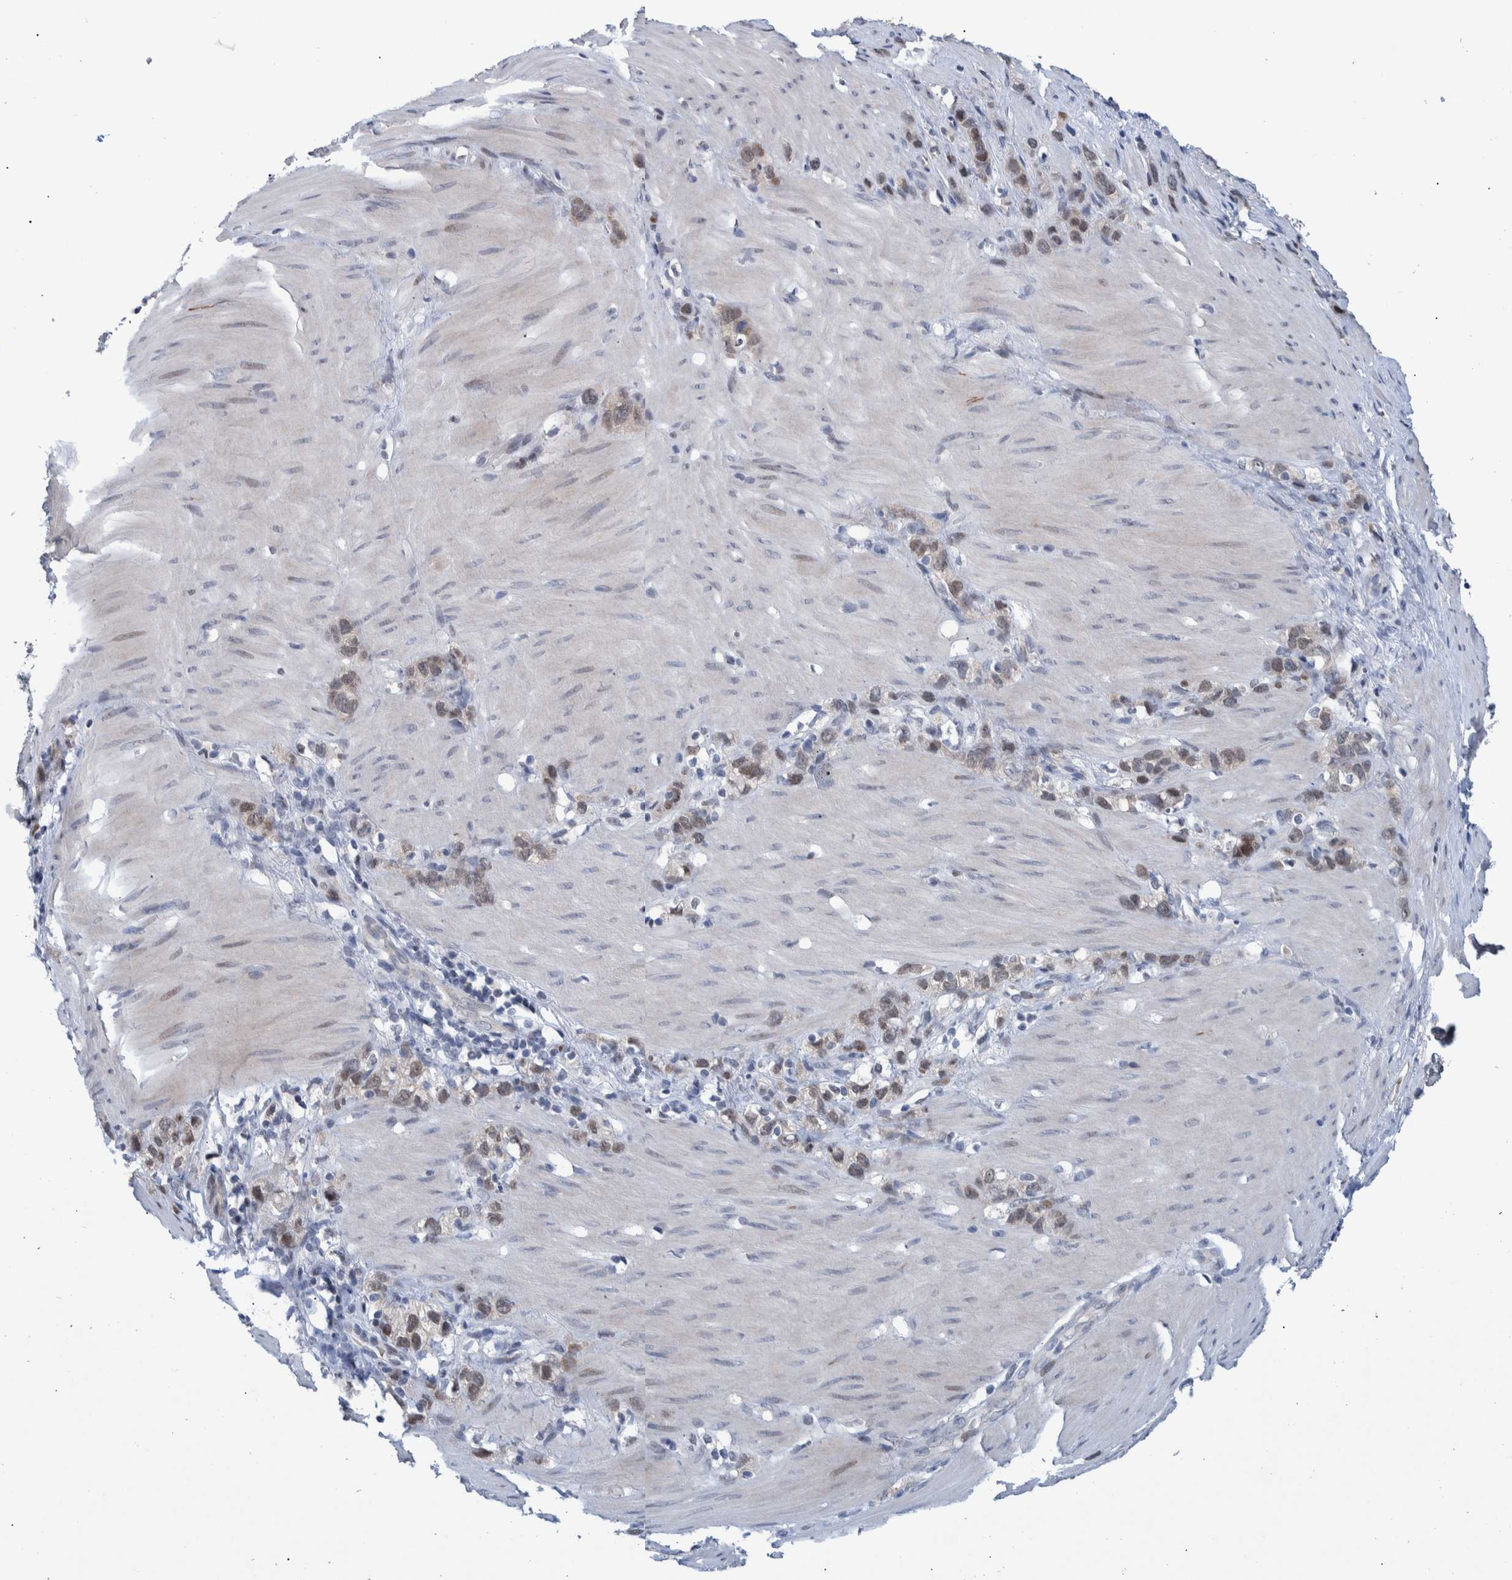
{"staining": {"intensity": "weak", "quantity": ">75%", "location": "nuclear"}, "tissue": "stomach cancer", "cell_type": "Tumor cells", "image_type": "cancer", "snomed": [{"axis": "morphology", "description": "Normal tissue, NOS"}, {"axis": "morphology", "description": "Adenocarcinoma, NOS"}, {"axis": "morphology", "description": "Adenocarcinoma, High grade"}, {"axis": "topography", "description": "Stomach, upper"}, {"axis": "topography", "description": "Stomach"}], "caption": "Immunohistochemistry (IHC) (DAB) staining of human high-grade adenocarcinoma (stomach) demonstrates weak nuclear protein positivity in about >75% of tumor cells.", "gene": "ESRP1", "patient": {"sex": "female", "age": 65}}